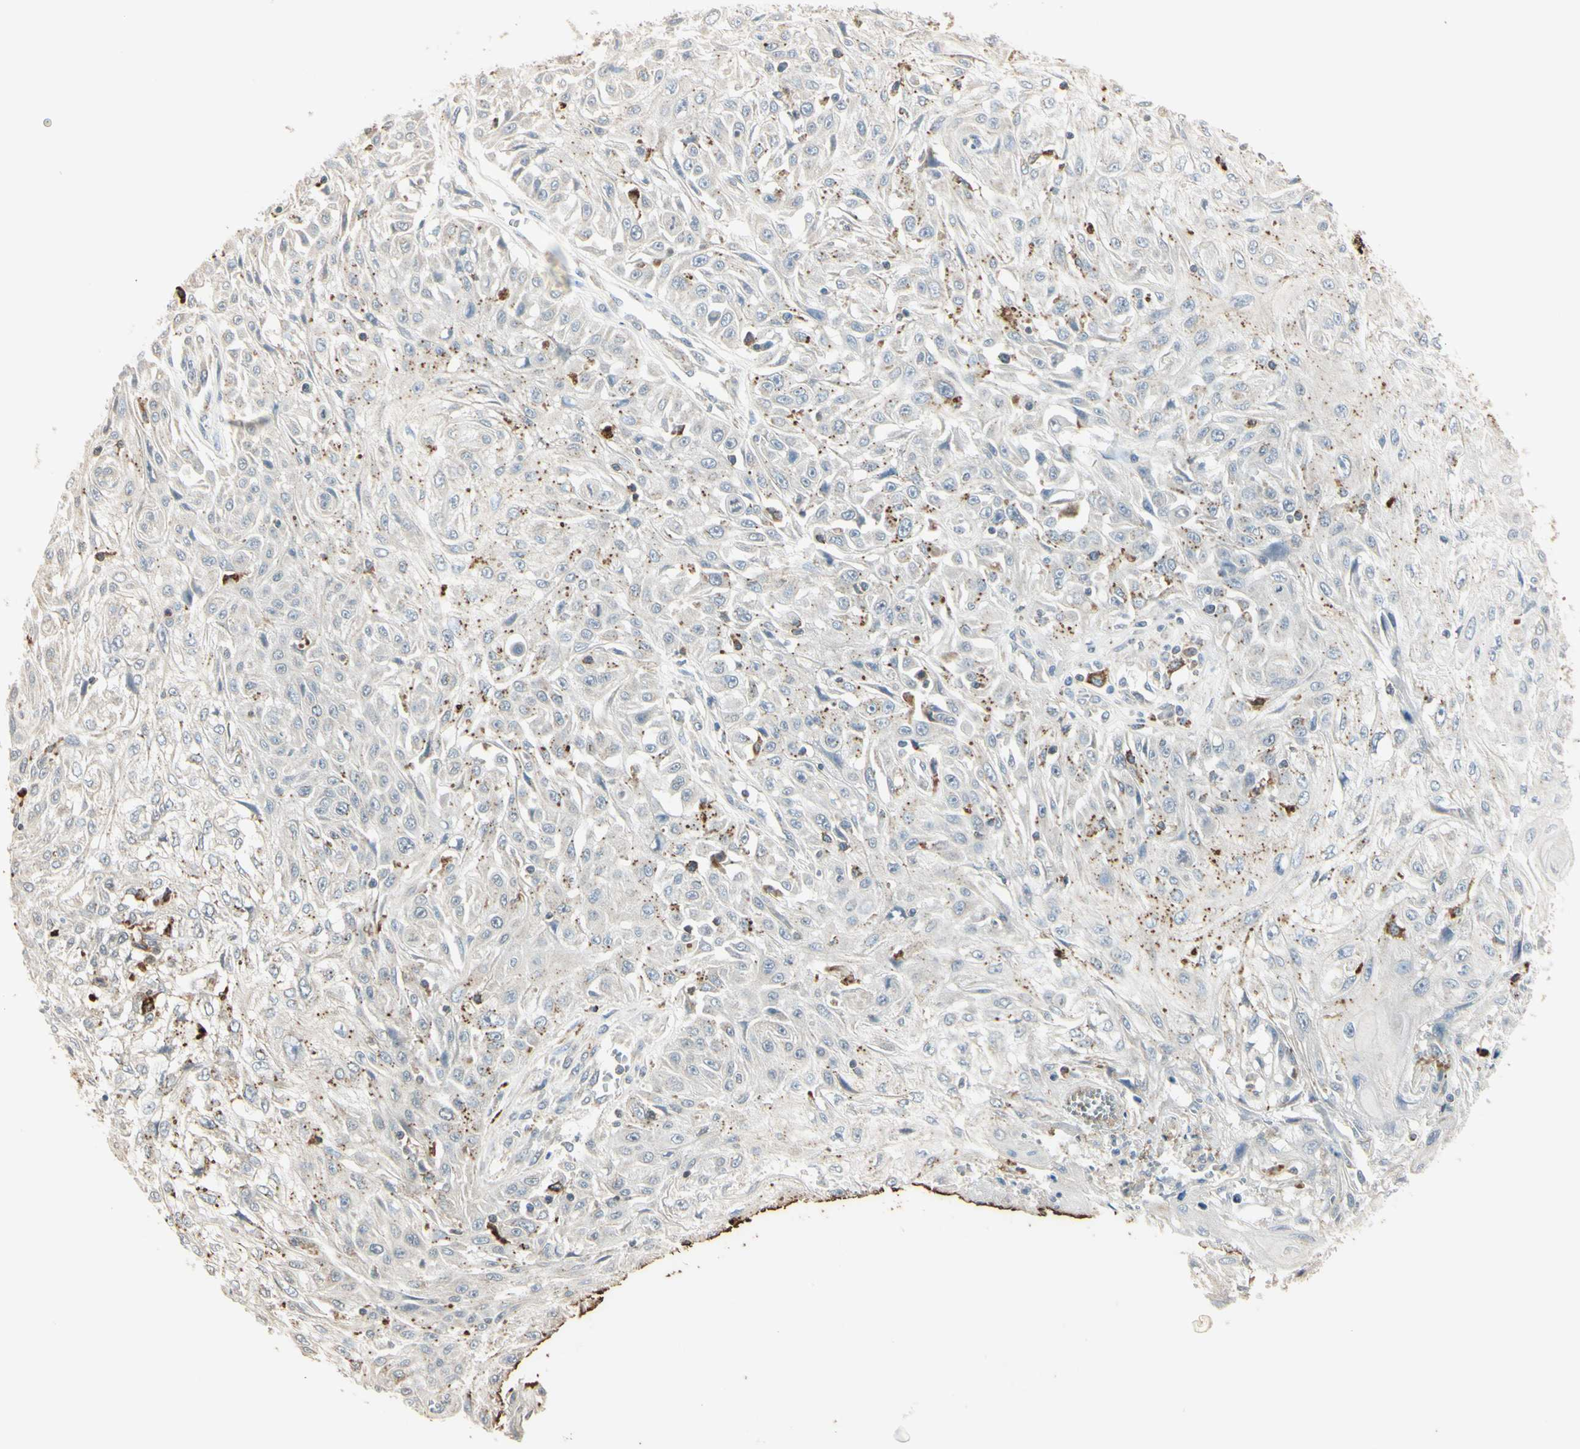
{"staining": {"intensity": "weak", "quantity": "25%-75%", "location": "cytoplasmic/membranous"}, "tissue": "skin cancer", "cell_type": "Tumor cells", "image_type": "cancer", "snomed": [{"axis": "morphology", "description": "Squamous cell carcinoma, NOS"}, {"axis": "morphology", "description": "Squamous cell carcinoma, metastatic, NOS"}, {"axis": "topography", "description": "Skin"}, {"axis": "topography", "description": "Lymph node"}], "caption": "Immunohistochemical staining of human skin cancer (squamous cell carcinoma) reveals low levels of weak cytoplasmic/membranous staining in about 25%-75% of tumor cells.", "gene": "ANGPTL1", "patient": {"sex": "male", "age": 75}}